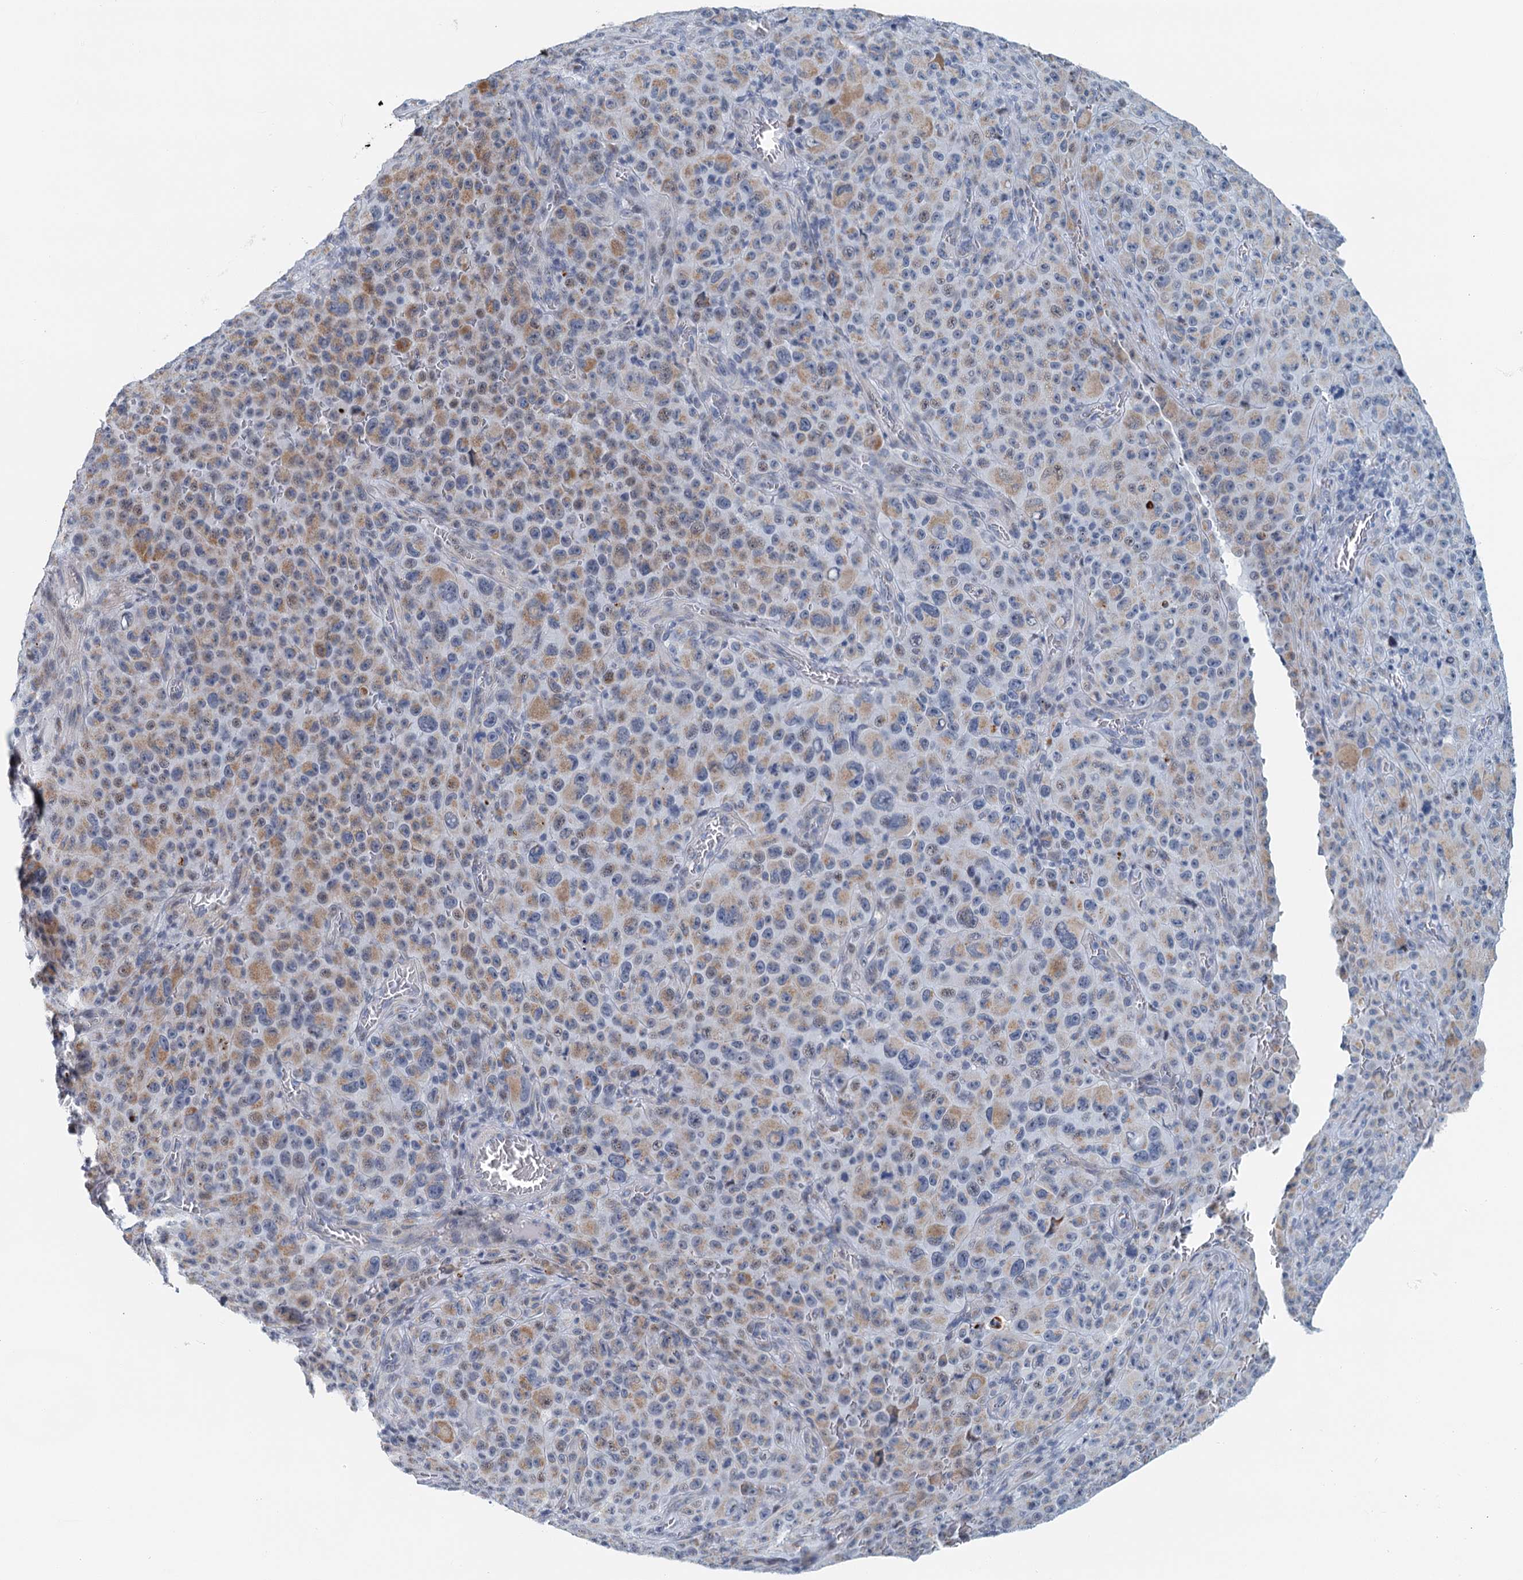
{"staining": {"intensity": "weak", "quantity": ">75%", "location": "cytoplasmic/membranous"}, "tissue": "melanoma", "cell_type": "Tumor cells", "image_type": "cancer", "snomed": [{"axis": "morphology", "description": "Malignant melanoma, NOS"}, {"axis": "topography", "description": "Skin"}], "caption": "Protein analysis of malignant melanoma tissue shows weak cytoplasmic/membranous positivity in approximately >75% of tumor cells. (IHC, brightfield microscopy, high magnification).", "gene": "ZNF527", "patient": {"sex": "female", "age": 82}}